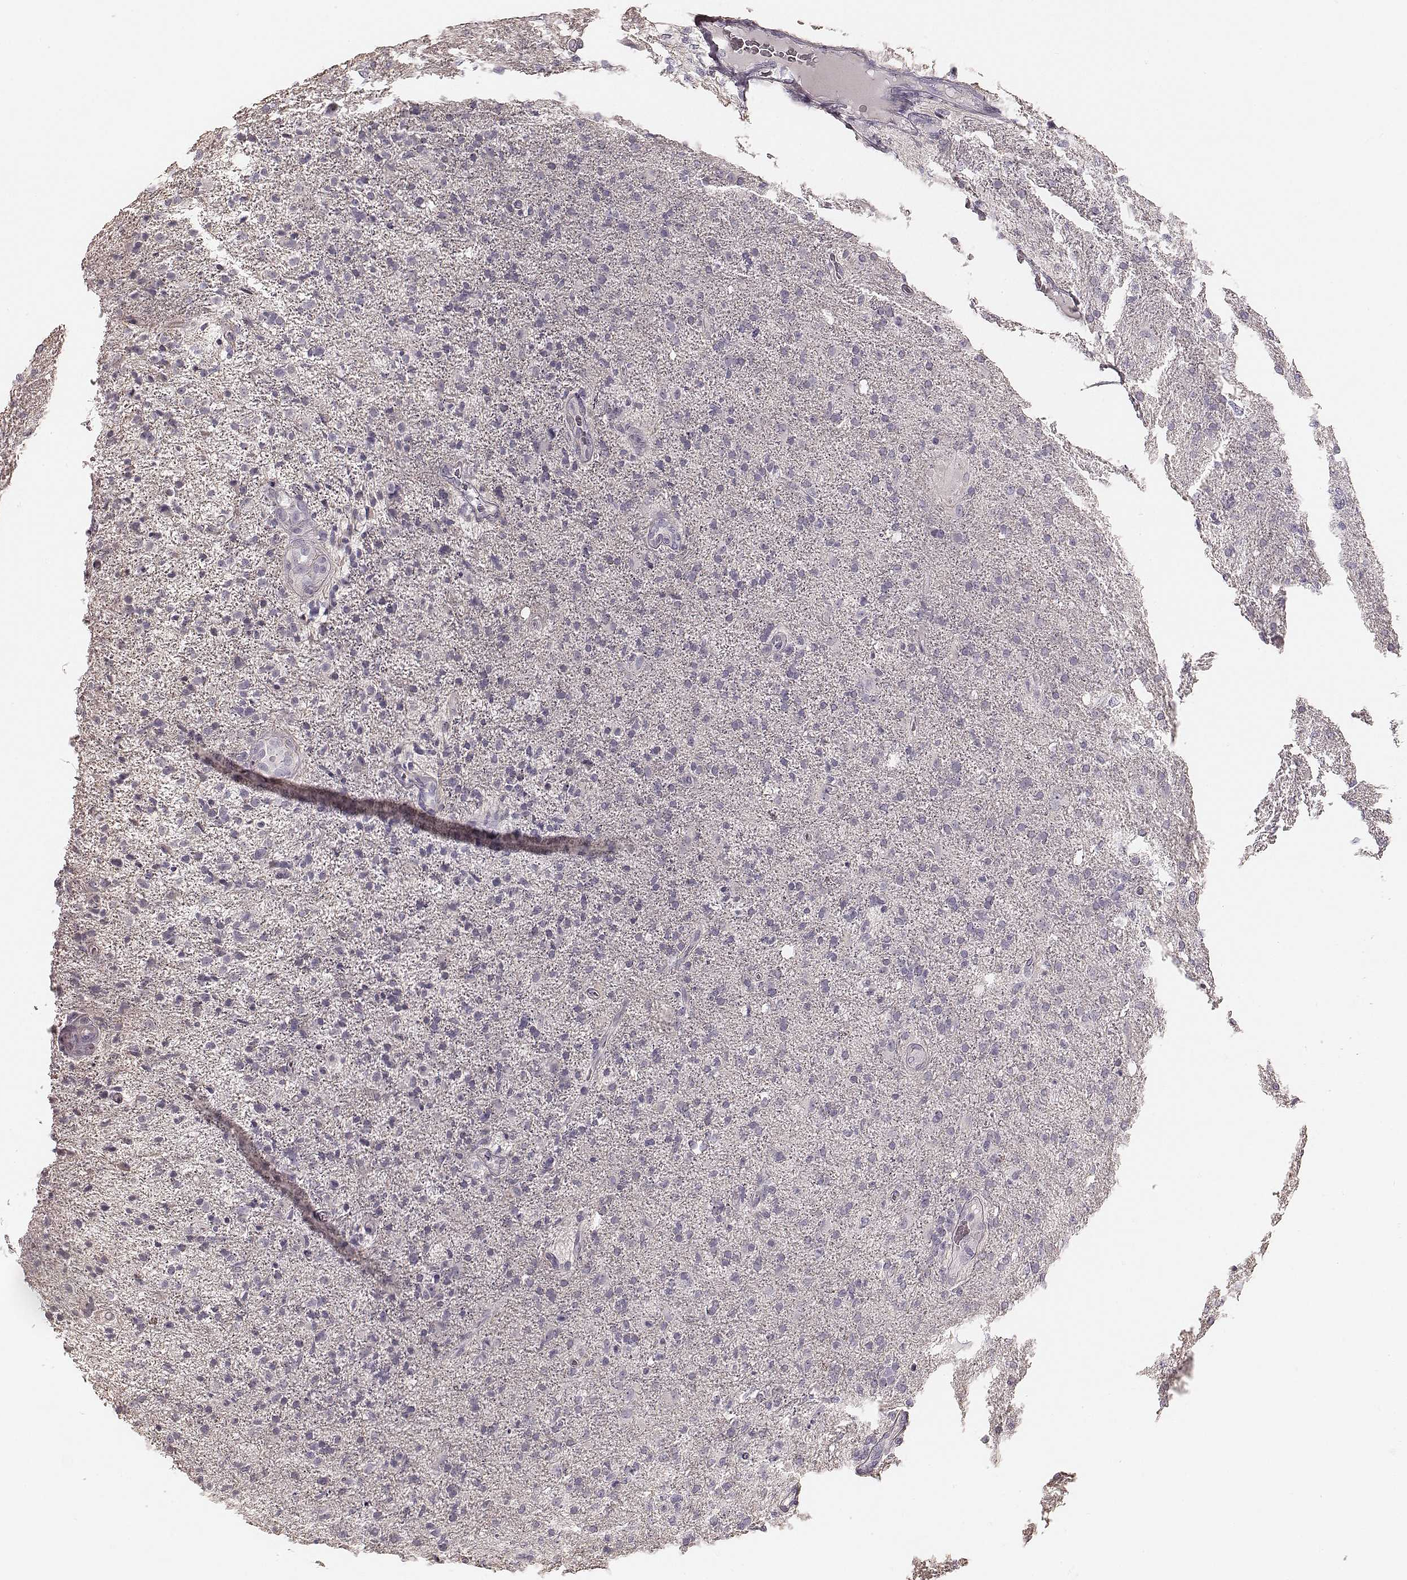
{"staining": {"intensity": "negative", "quantity": "none", "location": "none"}, "tissue": "glioma", "cell_type": "Tumor cells", "image_type": "cancer", "snomed": [{"axis": "morphology", "description": "Glioma, malignant, High grade"}, {"axis": "topography", "description": "Cerebral cortex"}], "caption": "This photomicrograph is of malignant glioma (high-grade) stained with immunohistochemistry to label a protein in brown with the nuclei are counter-stained blue. There is no staining in tumor cells.", "gene": "ZP4", "patient": {"sex": "male", "age": 70}}